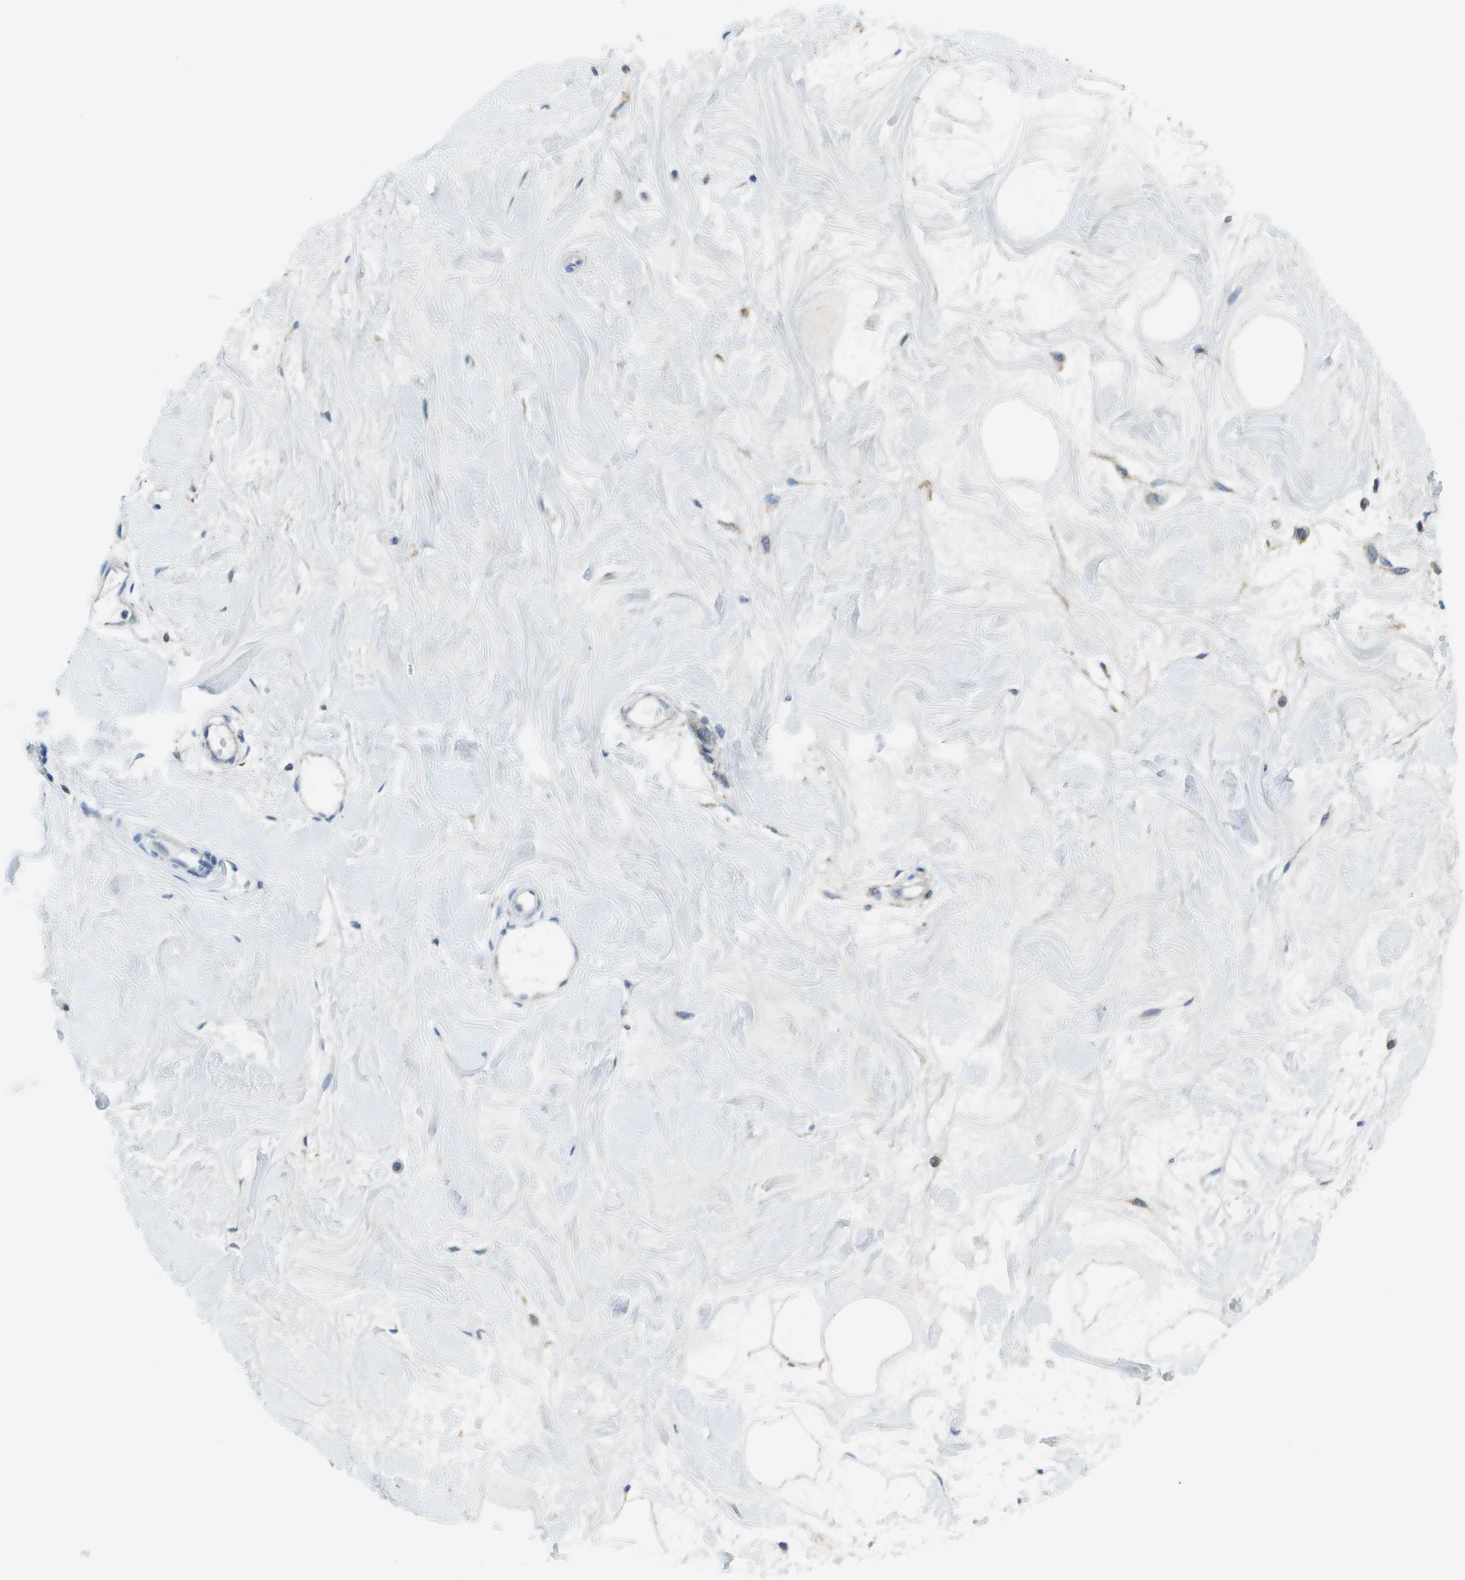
{"staining": {"intensity": "negative", "quantity": "none", "location": "none"}, "tissue": "breast", "cell_type": "Adipocytes", "image_type": "normal", "snomed": [{"axis": "morphology", "description": "Normal tissue, NOS"}, {"axis": "morphology", "description": "Lobular carcinoma"}, {"axis": "topography", "description": "Breast"}], "caption": "DAB (3,3'-diaminobenzidine) immunohistochemical staining of normal human breast reveals no significant positivity in adipocytes. Brightfield microscopy of immunohistochemistry (IHC) stained with DAB (3,3'-diaminobenzidine) (brown) and hematoxylin (blue), captured at high magnification.", "gene": "SDC1", "patient": {"sex": "female", "age": 59}}